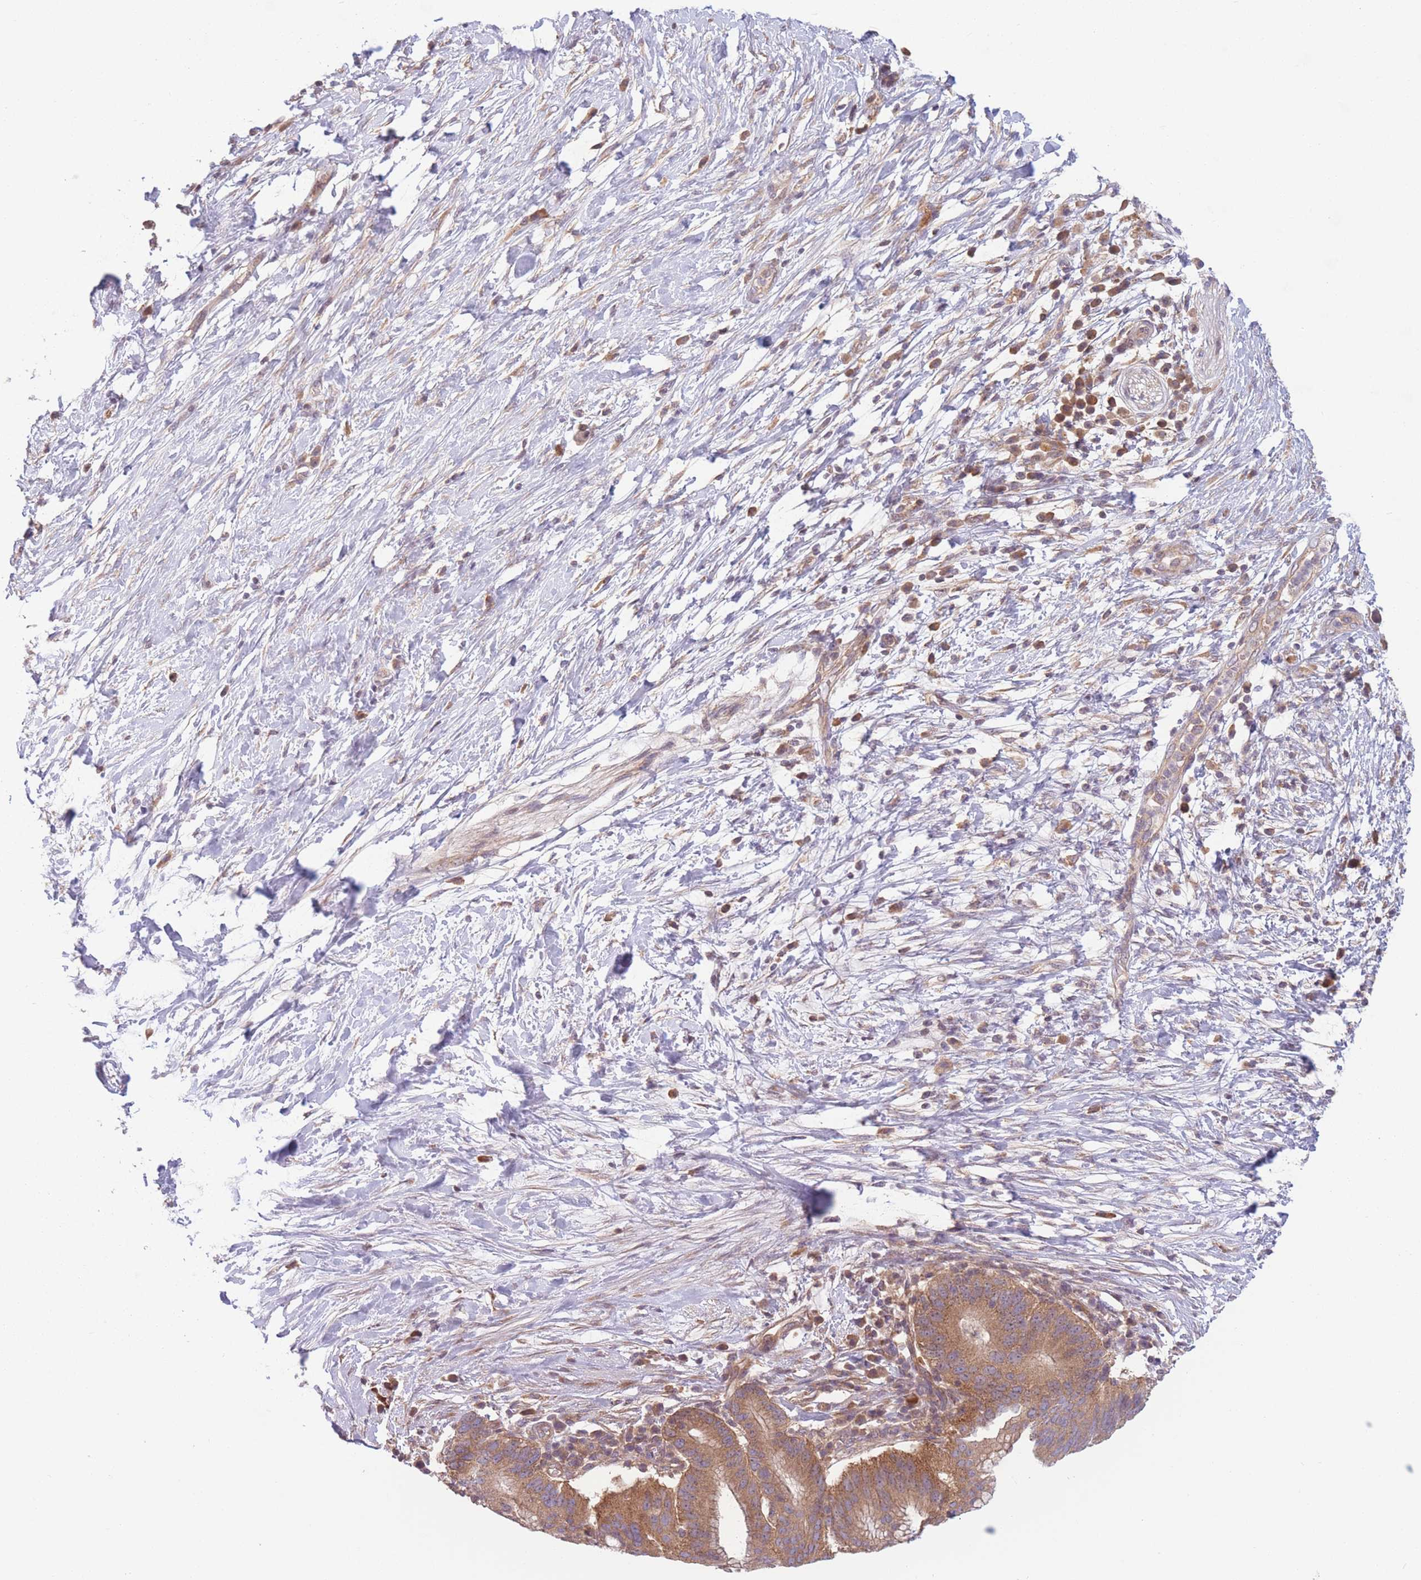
{"staining": {"intensity": "moderate", "quantity": ">75%", "location": "cytoplasmic/membranous"}, "tissue": "pancreatic cancer", "cell_type": "Tumor cells", "image_type": "cancer", "snomed": [{"axis": "morphology", "description": "Adenocarcinoma, NOS"}, {"axis": "topography", "description": "Pancreas"}], "caption": "Brown immunohistochemical staining in human pancreatic cancer shows moderate cytoplasmic/membranous staining in about >75% of tumor cells.", "gene": "WASHC2A", "patient": {"sex": "male", "age": 68}}